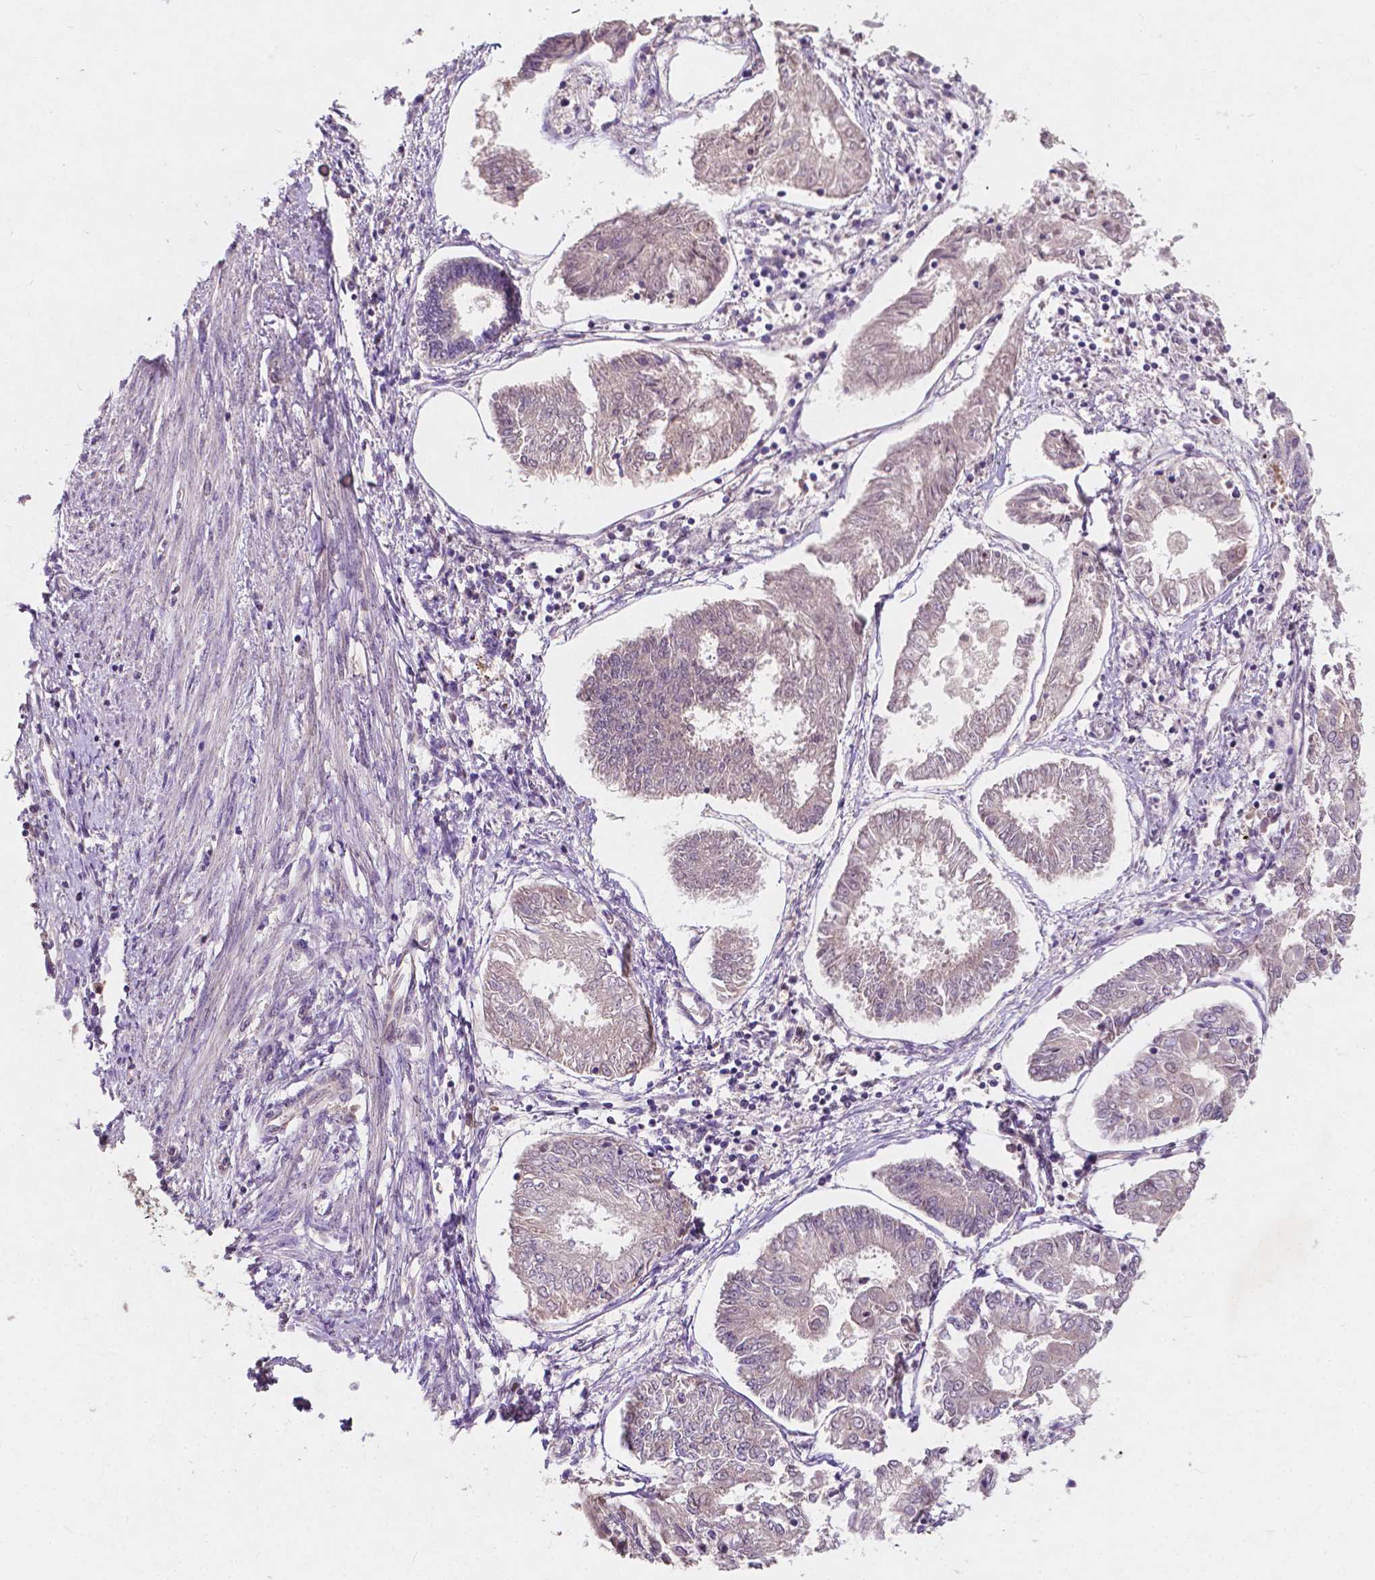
{"staining": {"intensity": "weak", "quantity": "<25%", "location": "cytoplasmic/membranous"}, "tissue": "endometrial cancer", "cell_type": "Tumor cells", "image_type": "cancer", "snomed": [{"axis": "morphology", "description": "Adenocarcinoma, NOS"}, {"axis": "topography", "description": "Endometrium"}], "caption": "This is an immunohistochemistry (IHC) image of human adenocarcinoma (endometrial). There is no expression in tumor cells.", "gene": "DUSP16", "patient": {"sex": "female", "age": 68}}